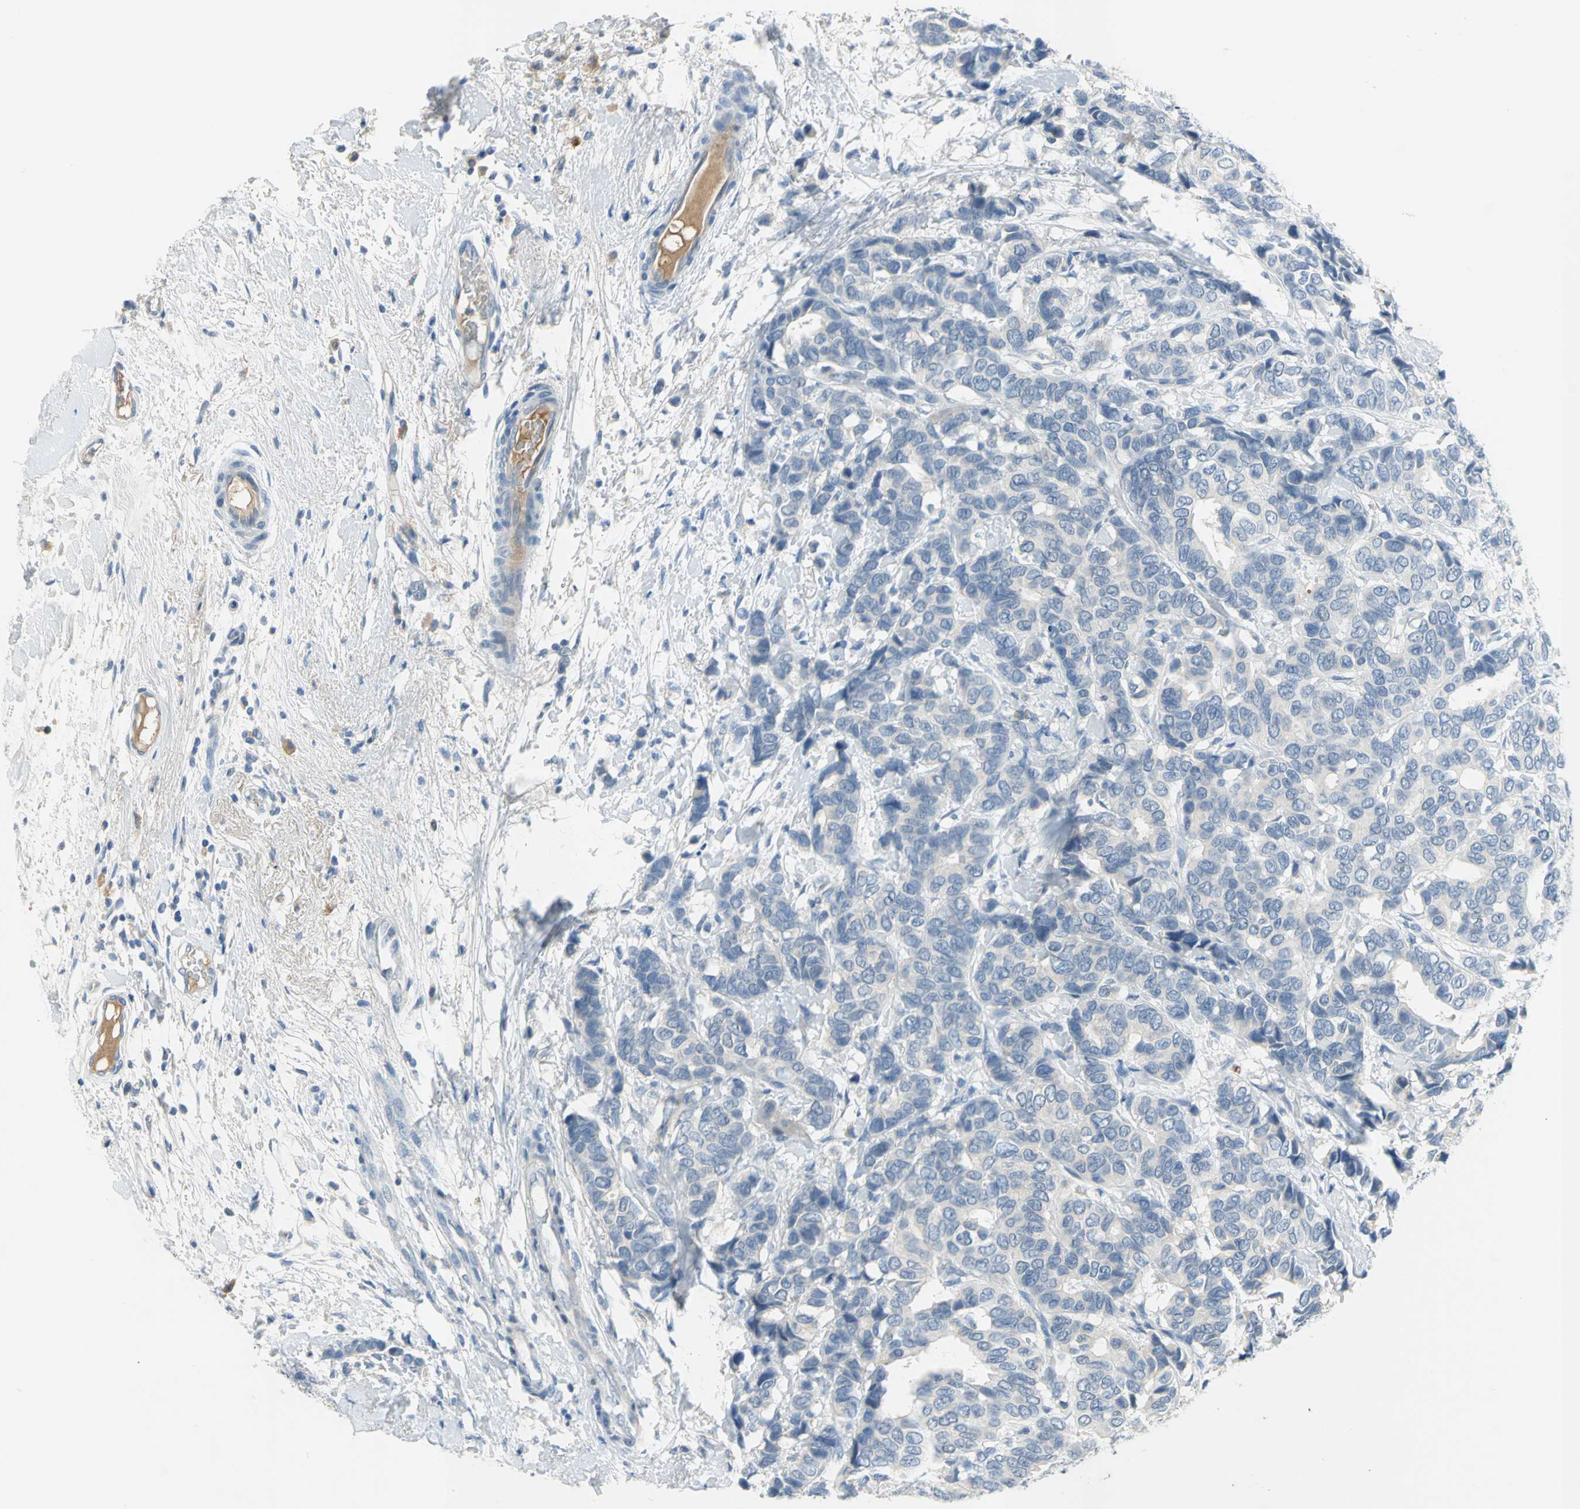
{"staining": {"intensity": "negative", "quantity": "none", "location": "none"}, "tissue": "breast cancer", "cell_type": "Tumor cells", "image_type": "cancer", "snomed": [{"axis": "morphology", "description": "Duct carcinoma"}, {"axis": "topography", "description": "Breast"}], "caption": "Immunohistochemistry (IHC) image of neoplastic tissue: human breast cancer (infiltrating ductal carcinoma) stained with DAB displays no significant protein expression in tumor cells.", "gene": "ZIC1", "patient": {"sex": "female", "age": 87}}